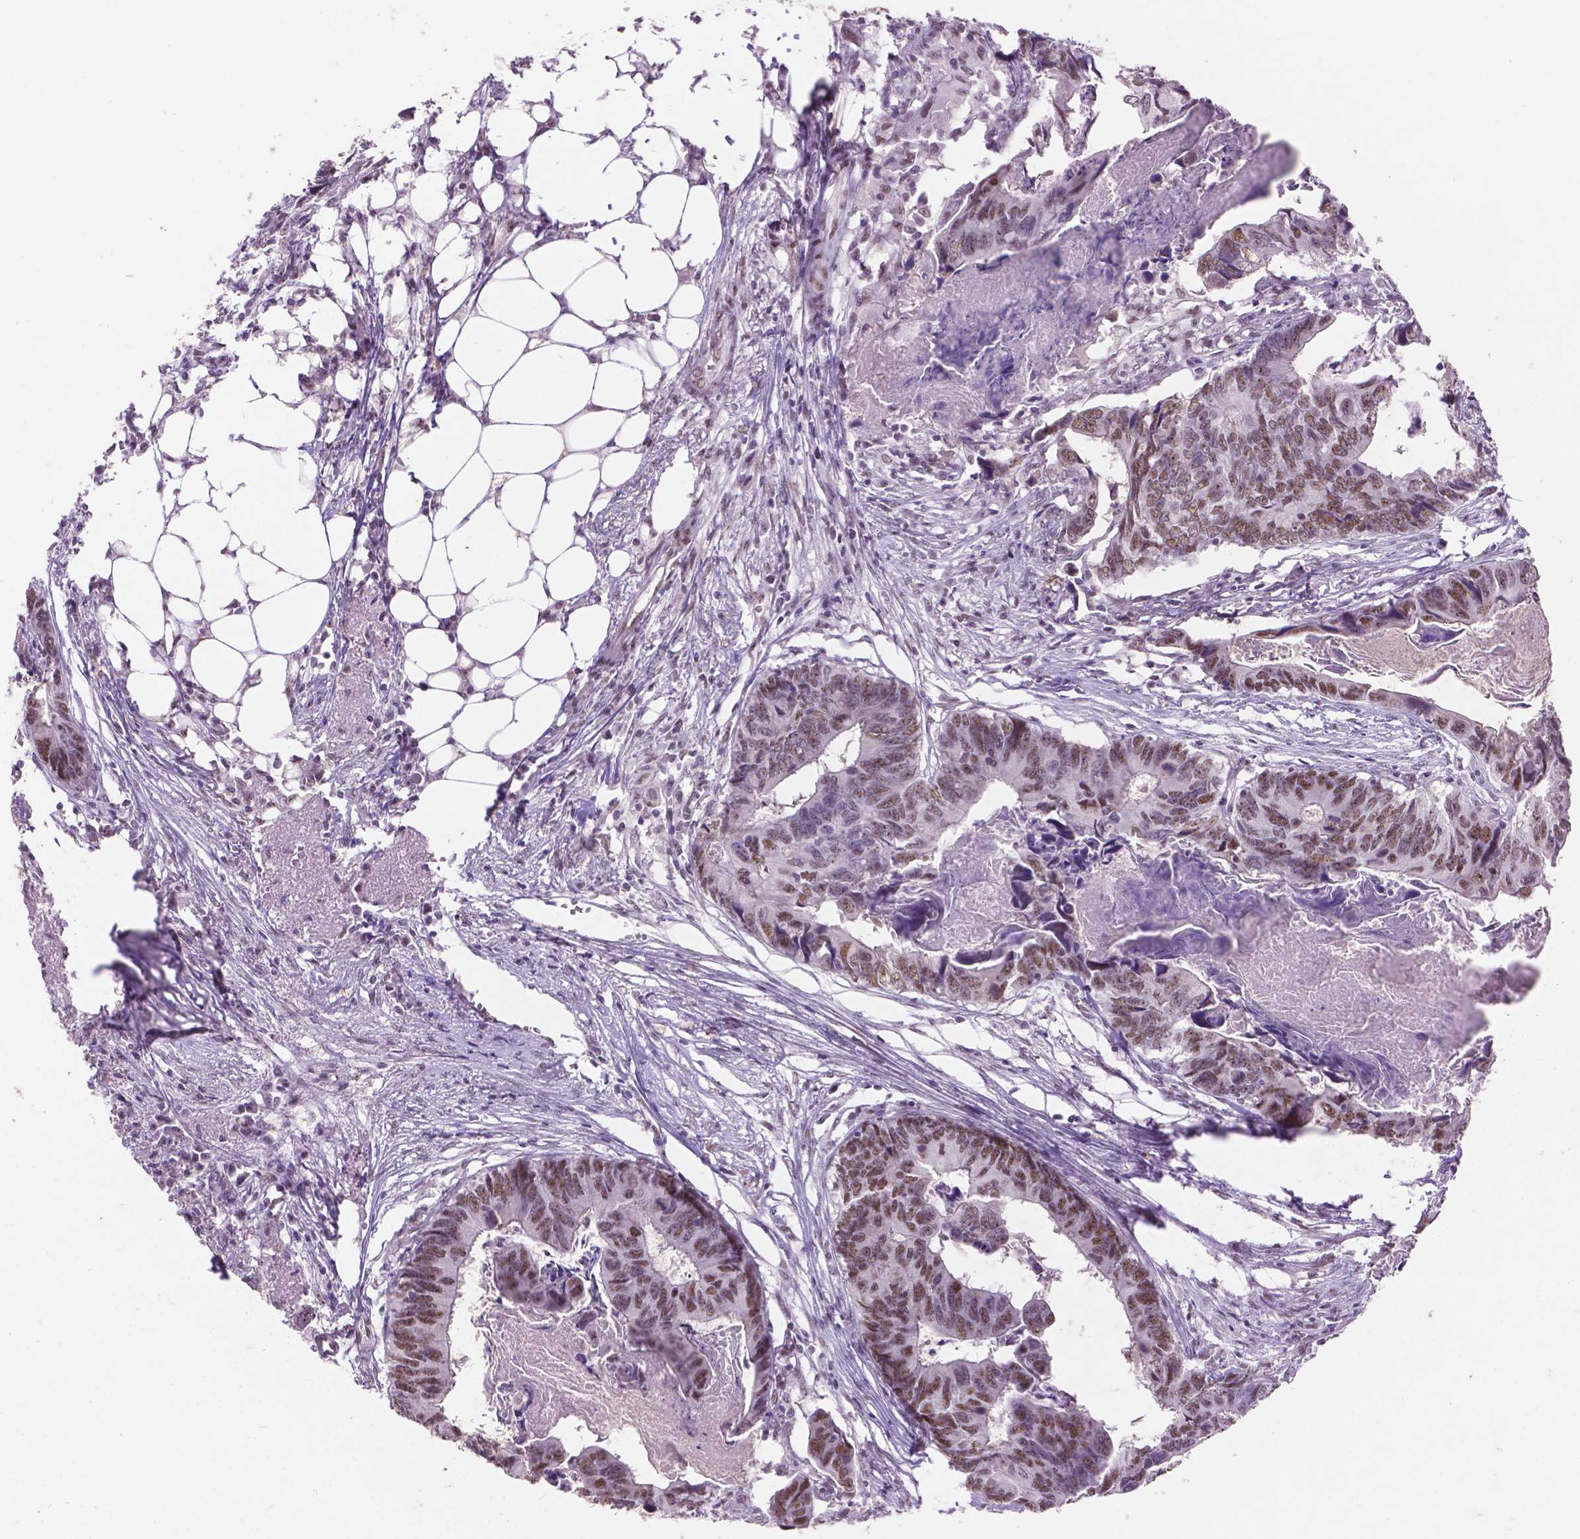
{"staining": {"intensity": "moderate", "quantity": ">75%", "location": "nuclear"}, "tissue": "colorectal cancer", "cell_type": "Tumor cells", "image_type": "cancer", "snomed": [{"axis": "morphology", "description": "Adenocarcinoma, NOS"}, {"axis": "topography", "description": "Colon"}], "caption": "Immunohistochemical staining of adenocarcinoma (colorectal) exhibits moderate nuclear protein expression in approximately >75% of tumor cells.", "gene": "COIL", "patient": {"sex": "female", "age": 82}}